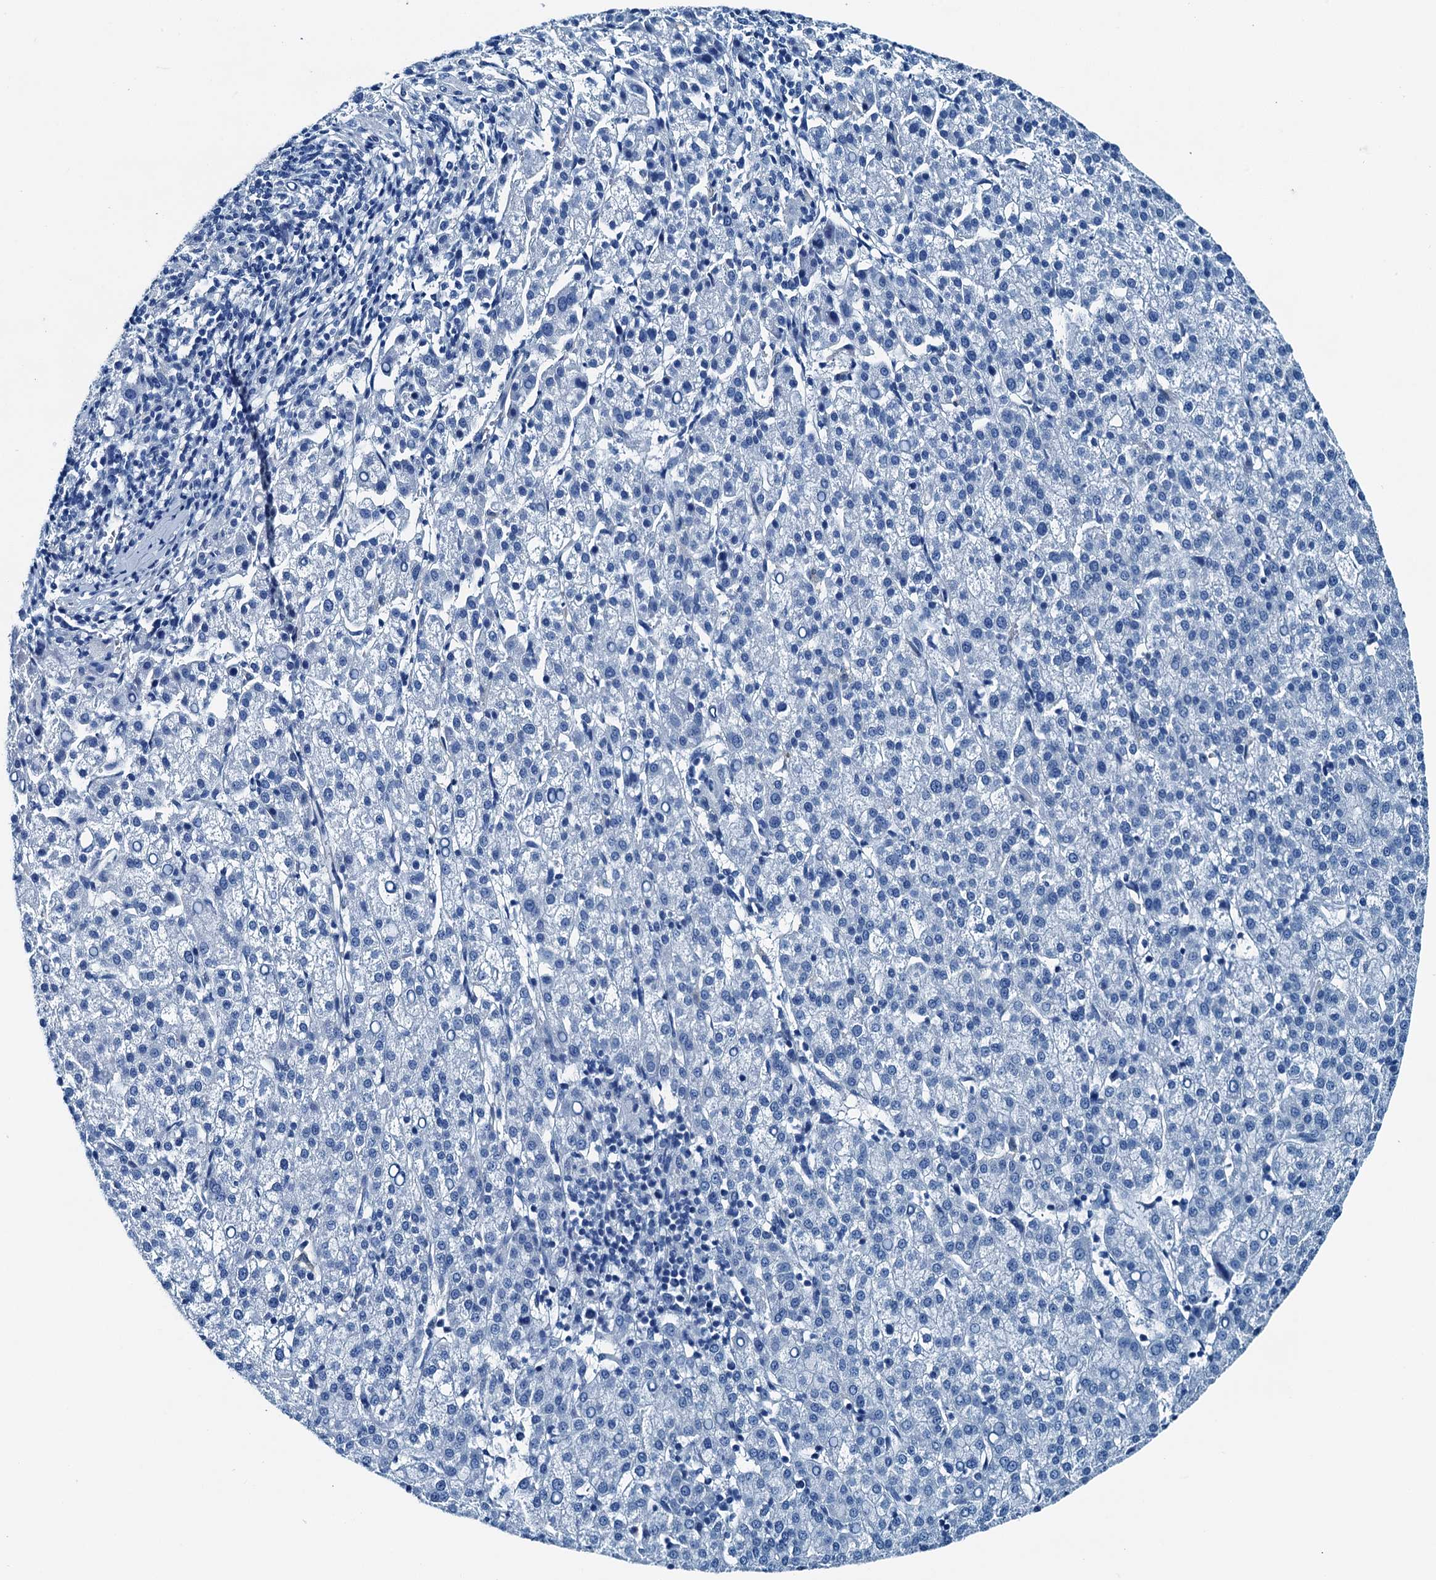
{"staining": {"intensity": "negative", "quantity": "none", "location": "none"}, "tissue": "liver cancer", "cell_type": "Tumor cells", "image_type": "cancer", "snomed": [{"axis": "morphology", "description": "Carcinoma, Hepatocellular, NOS"}, {"axis": "topography", "description": "Liver"}], "caption": "Photomicrograph shows no protein staining in tumor cells of hepatocellular carcinoma (liver) tissue.", "gene": "RAB3IL1", "patient": {"sex": "female", "age": 58}}